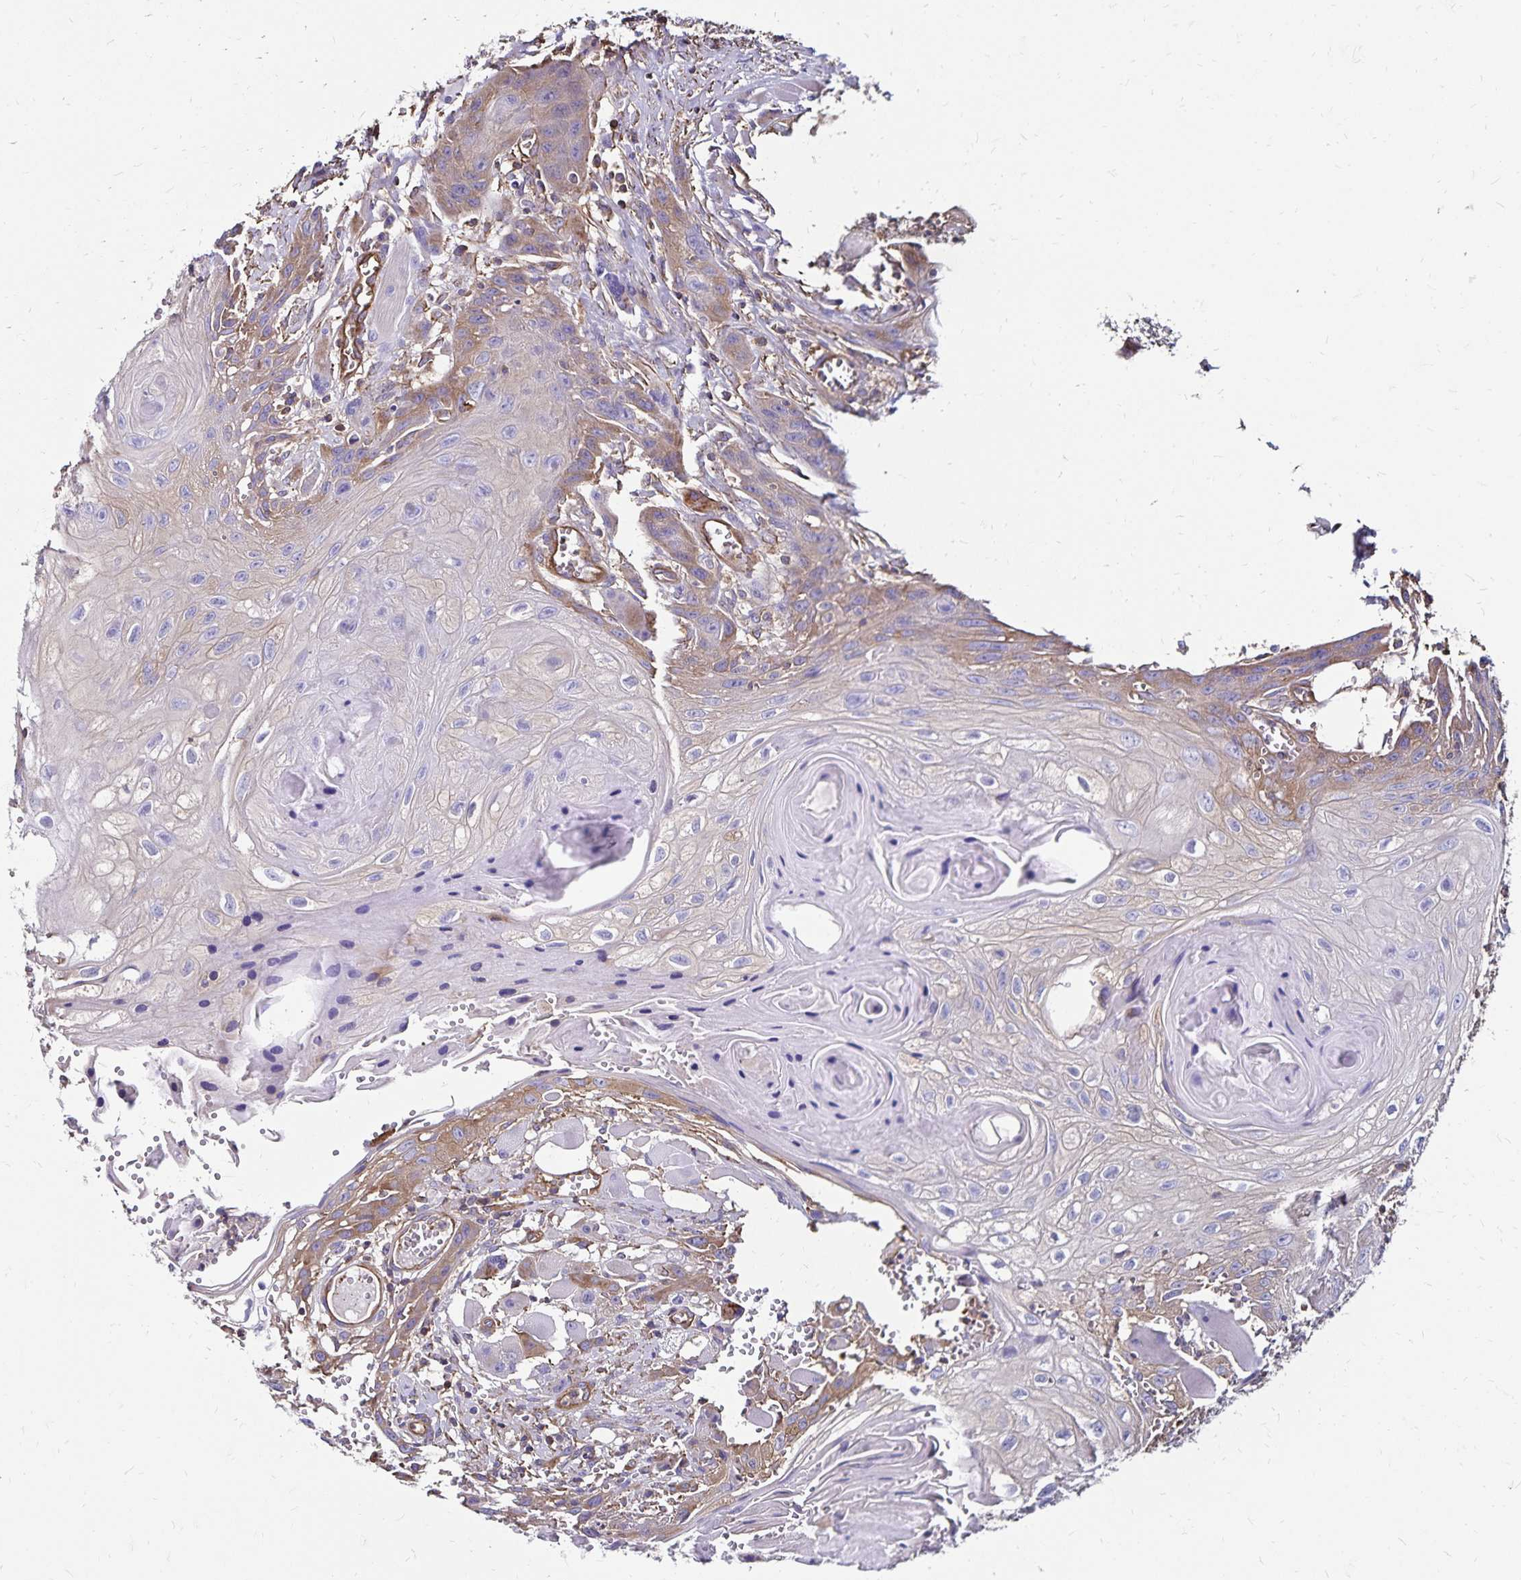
{"staining": {"intensity": "weak", "quantity": "<25%", "location": "cytoplasmic/membranous"}, "tissue": "head and neck cancer", "cell_type": "Tumor cells", "image_type": "cancer", "snomed": [{"axis": "morphology", "description": "Squamous cell carcinoma, NOS"}, {"axis": "topography", "description": "Oral tissue"}, {"axis": "topography", "description": "Head-Neck"}], "caption": "IHC histopathology image of neoplastic tissue: squamous cell carcinoma (head and neck) stained with DAB shows no significant protein staining in tumor cells.", "gene": "RPRML", "patient": {"sex": "male", "age": 58}}